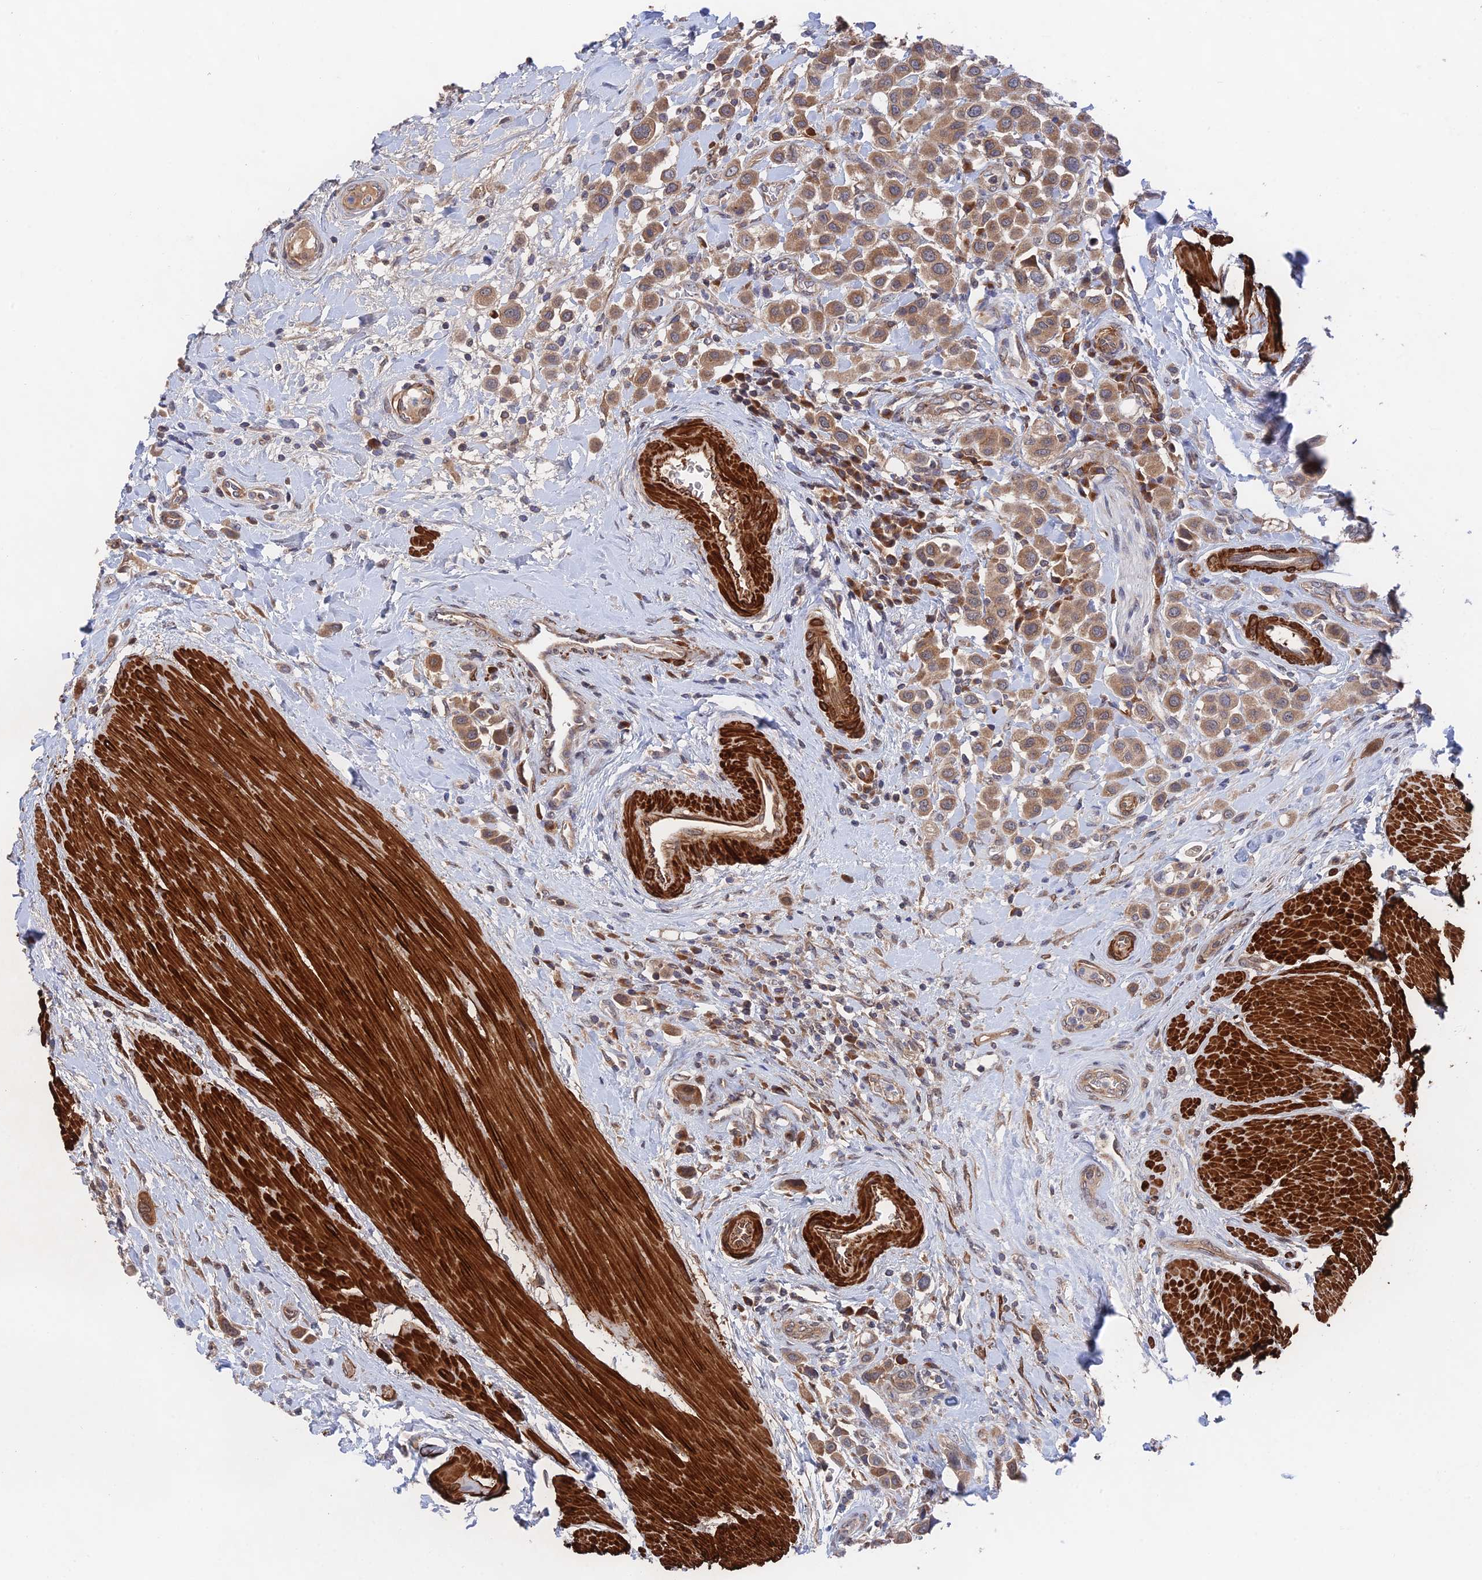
{"staining": {"intensity": "moderate", "quantity": ">75%", "location": "cytoplasmic/membranous"}, "tissue": "urothelial cancer", "cell_type": "Tumor cells", "image_type": "cancer", "snomed": [{"axis": "morphology", "description": "Urothelial carcinoma, High grade"}, {"axis": "topography", "description": "Urinary bladder"}], "caption": "An IHC photomicrograph of neoplastic tissue is shown. Protein staining in brown labels moderate cytoplasmic/membranous positivity in high-grade urothelial carcinoma within tumor cells. The staining was performed using DAB, with brown indicating positive protein expression. Nuclei are stained blue with hematoxylin.", "gene": "ZNF320", "patient": {"sex": "male", "age": 50}}